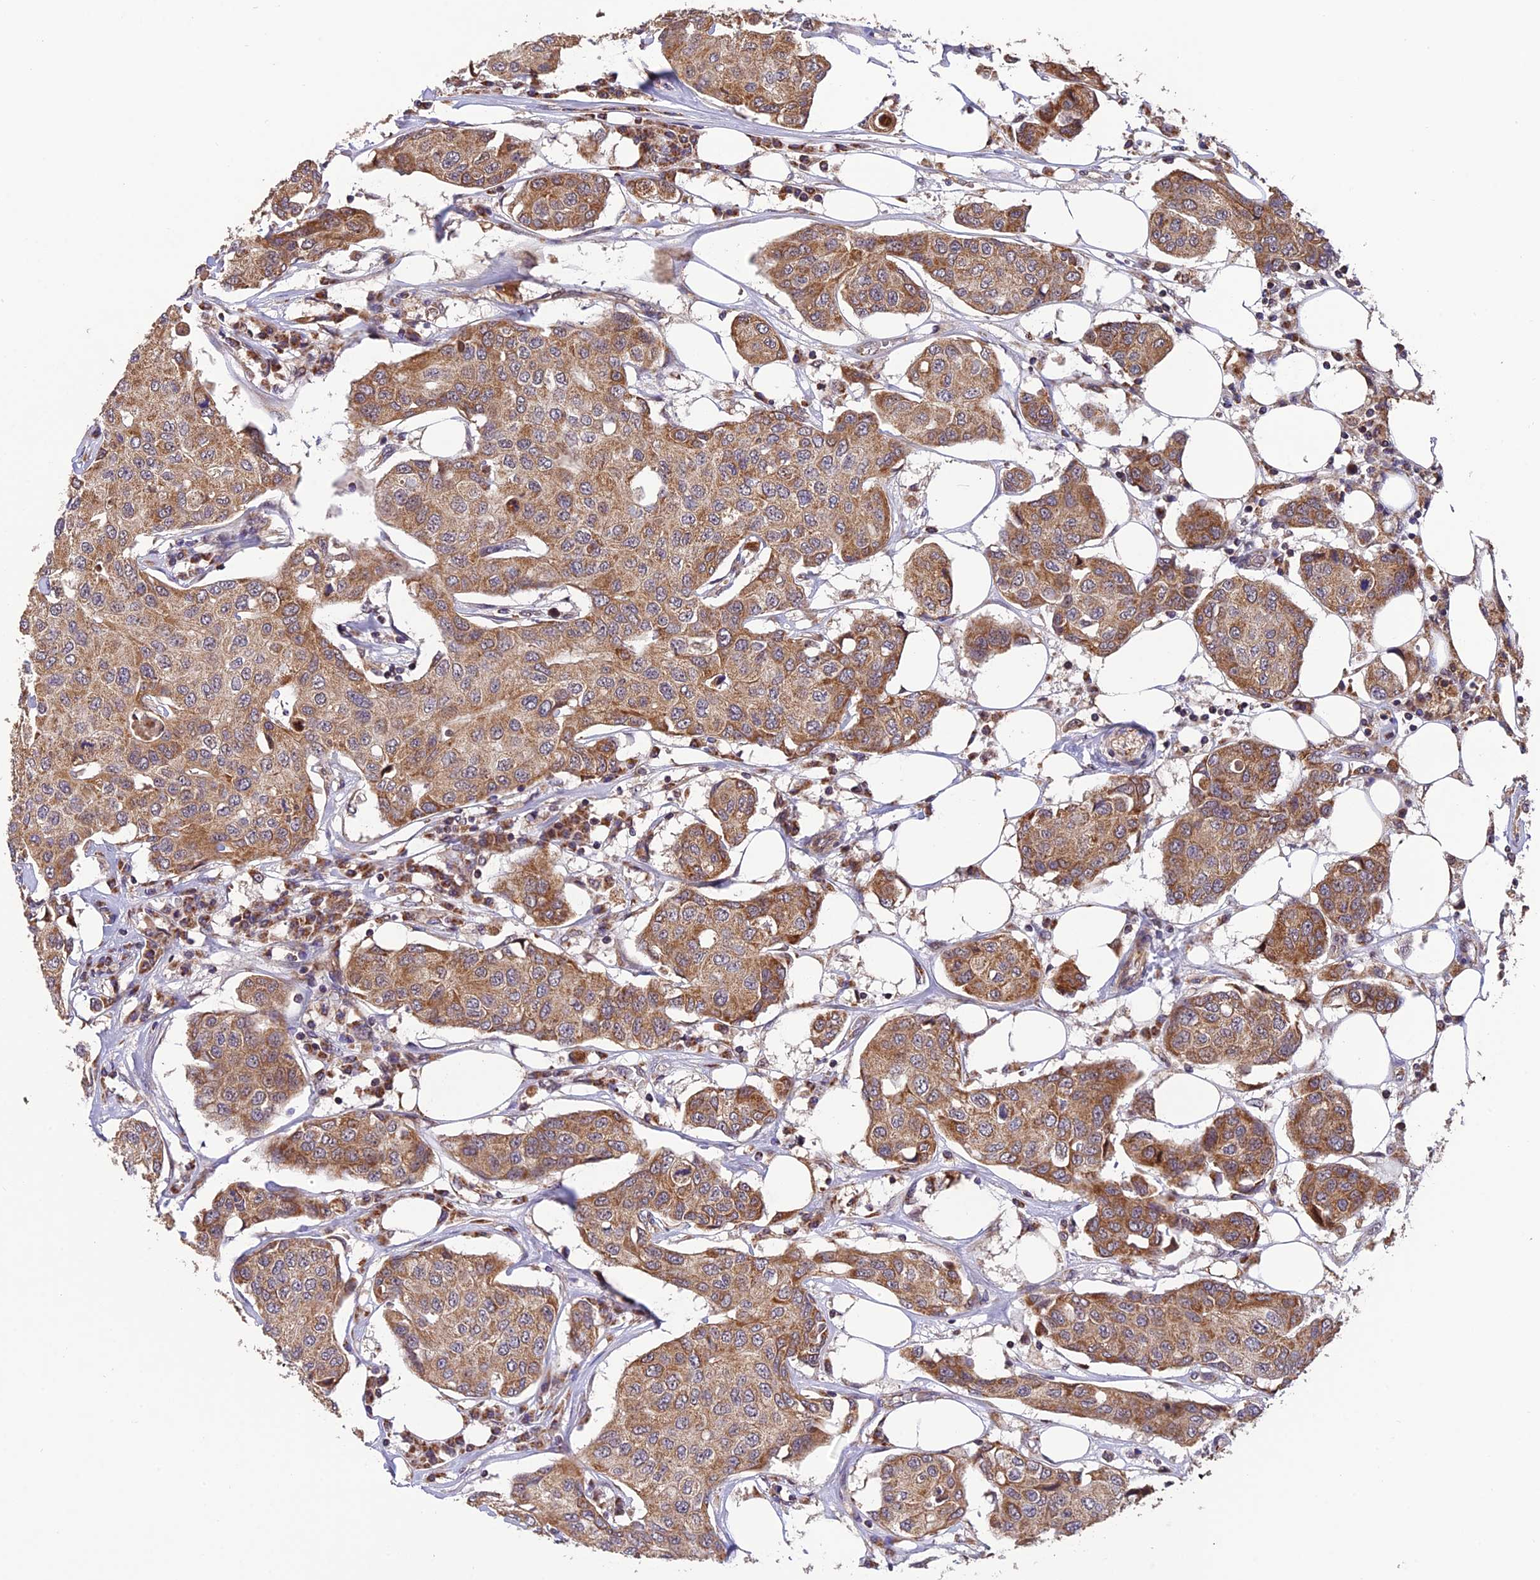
{"staining": {"intensity": "moderate", "quantity": ">75%", "location": "cytoplasmic/membranous"}, "tissue": "breast cancer", "cell_type": "Tumor cells", "image_type": "cancer", "snomed": [{"axis": "morphology", "description": "Duct carcinoma"}, {"axis": "topography", "description": "Breast"}], "caption": "Immunohistochemistry (IHC) (DAB (3,3'-diaminobenzidine)) staining of human breast cancer (invasive ductal carcinoma) shows moderate cytoplasmic/membranous protein staining in approximately >75% of tumor cells.", "gene": "MNS1", "patient": {"sex": "female", "age": 80}}